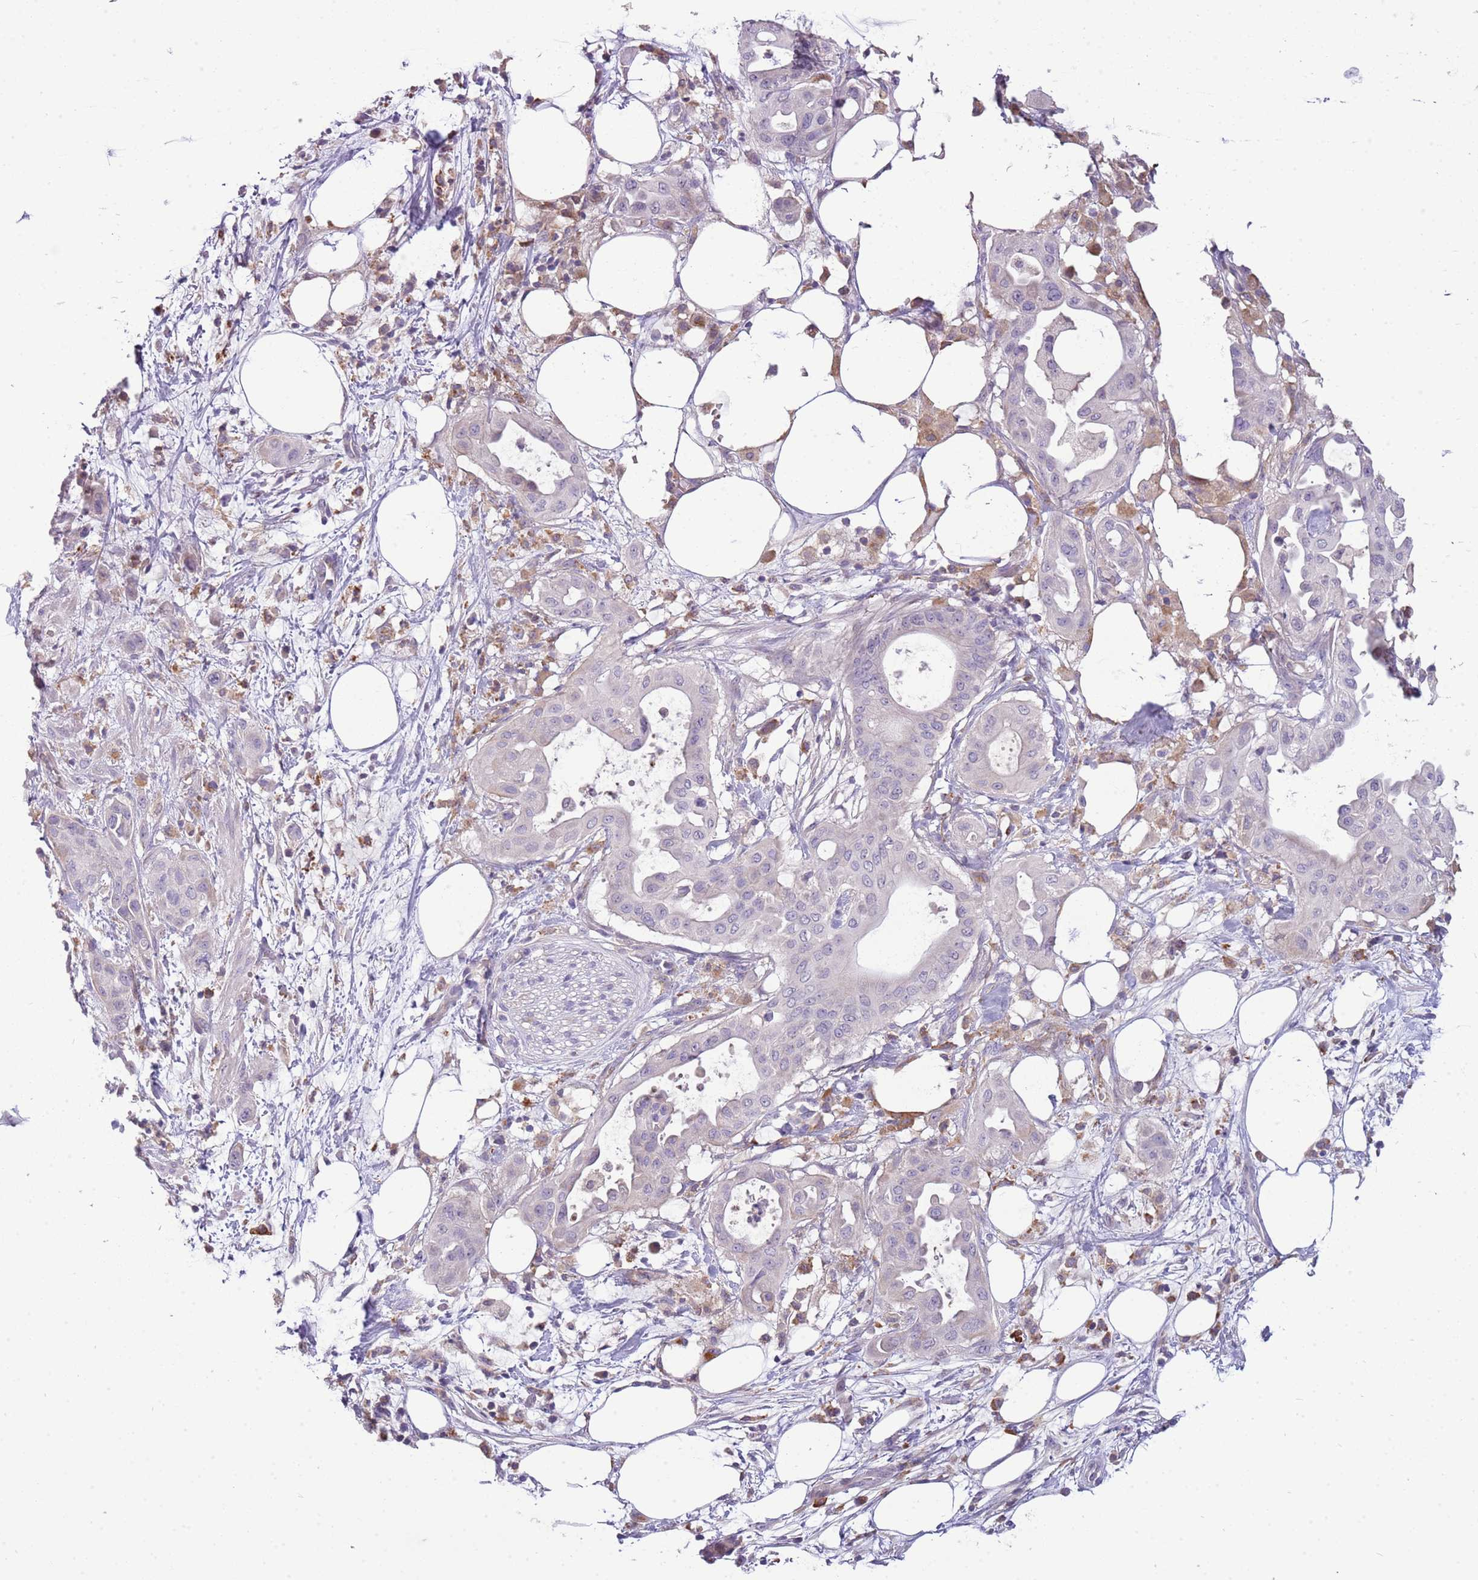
{"staining": {"intensity": "negative", "quantity": "none", "location": "none"}, "tissue": "pancreatic cancer", "cell_type": "Tumor cells", "image_type": "cancer", "snomed": [{"axis": "morphology", "description": "Adenocarcinoma, NOS"}, {"axis": "topography", "description": "Pancreas"}], "caption": "A photomicrograph of pancreatic adenocarcinoma stained for a protein reveals no brown staining in tumor cells.", "gene": "SCAMP5", "patient": {"sex": "male", "age": 68}}